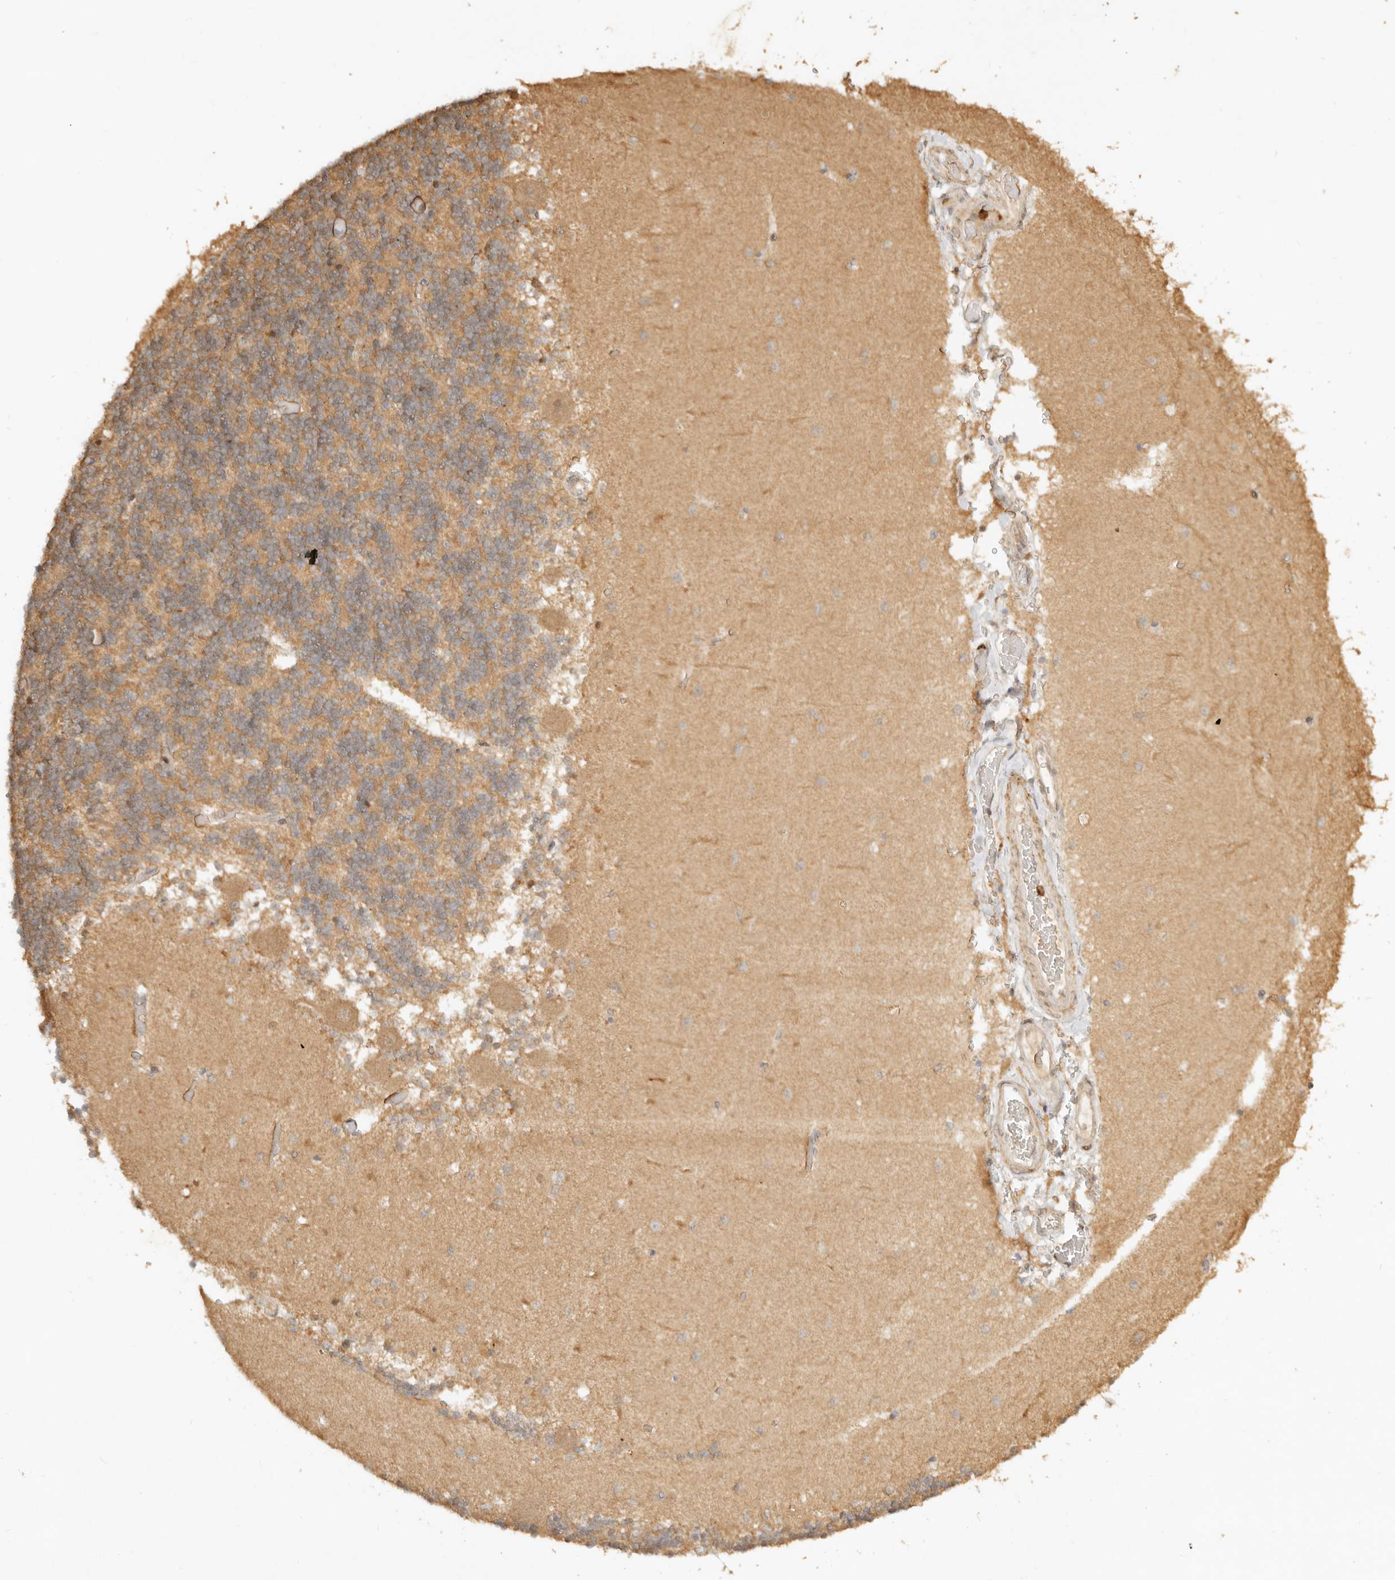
{"staining": {"intensity": "moderate", "quantity": "25%-75%", "location": "cytoplasmic/membranous"}, "tissue": "cerebellum", "cell_type": "Cells in granular layer", "image_type": "normal", "snomed": [{"axis": "morphology", "description": "Normal tissue, NOS"}, {"axis": "topography", "description": "Cerebellum"}], "caption": "Immunohistochemical staining of unremarkable cerebellum displays 25%-75% levels of moderate cytoplasmic/membranous protein staining in about 25%-75% of cells in granular layer. The protein is shown in brown color, while the nuclei are stained blue.", "gene": "KIF2B", "patient": {"sex": "male", "age": 37}}